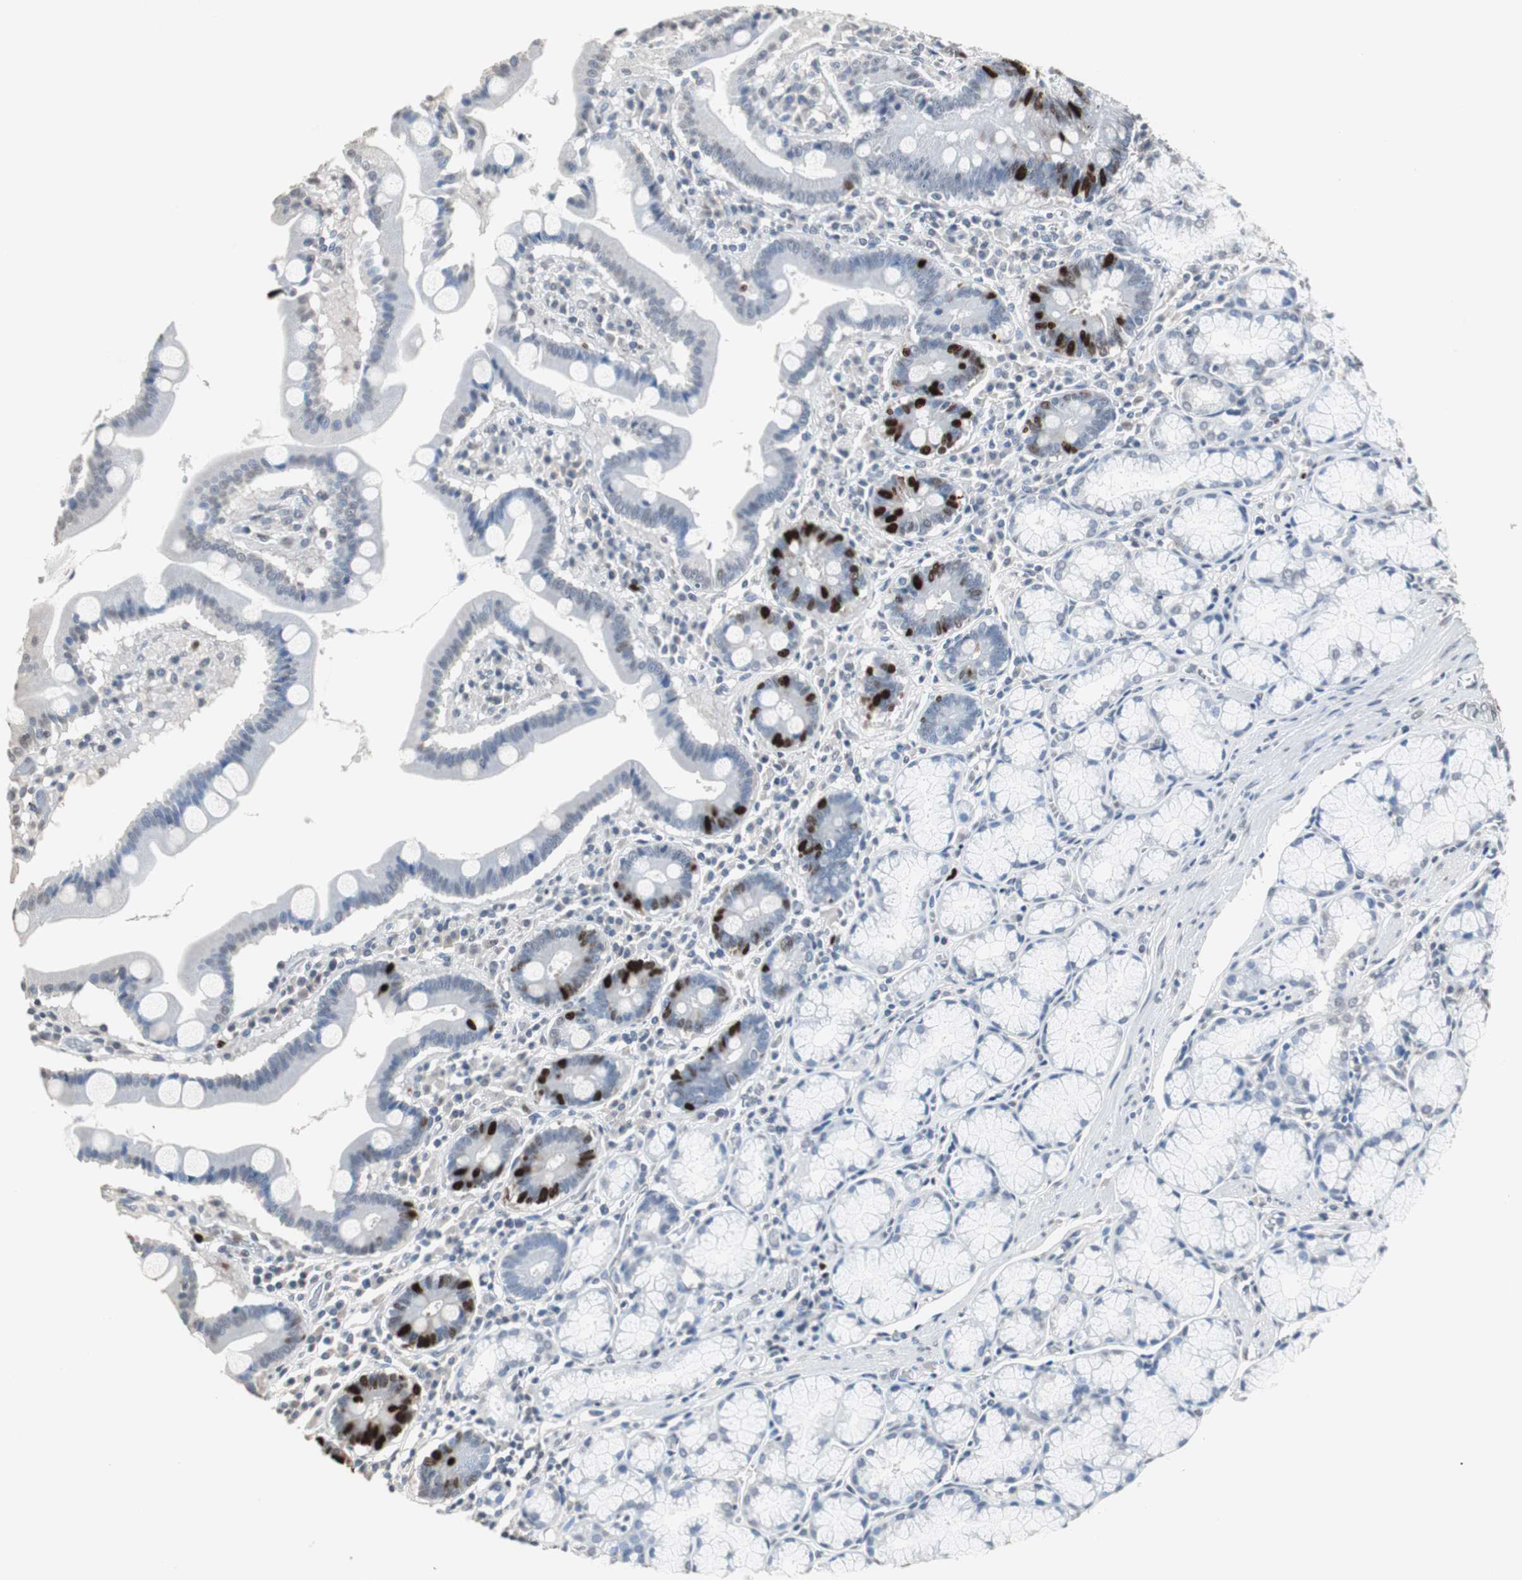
{"staining": {"intensity": "strong", "quantity": "<25%", "location": "cytoplasmic/membranous,nuclear"}, "tissue": "stomach", "cell_type": "Glandular cells", "image_type": "normal", "snomed": [{"axis": "morphology", "description": "Normal tissue, NOS"}, {"axis": "topography", "description": "Stomach, lower"}], "caption": "Glandular cells demonstrate medium levels of strong cytoplasmic/membranous,nuclear staining in approximately <25% of cells in unremarkable human stomach.", "gene": "TOP2A", "patient": {"sex": "male", "age": 56}}